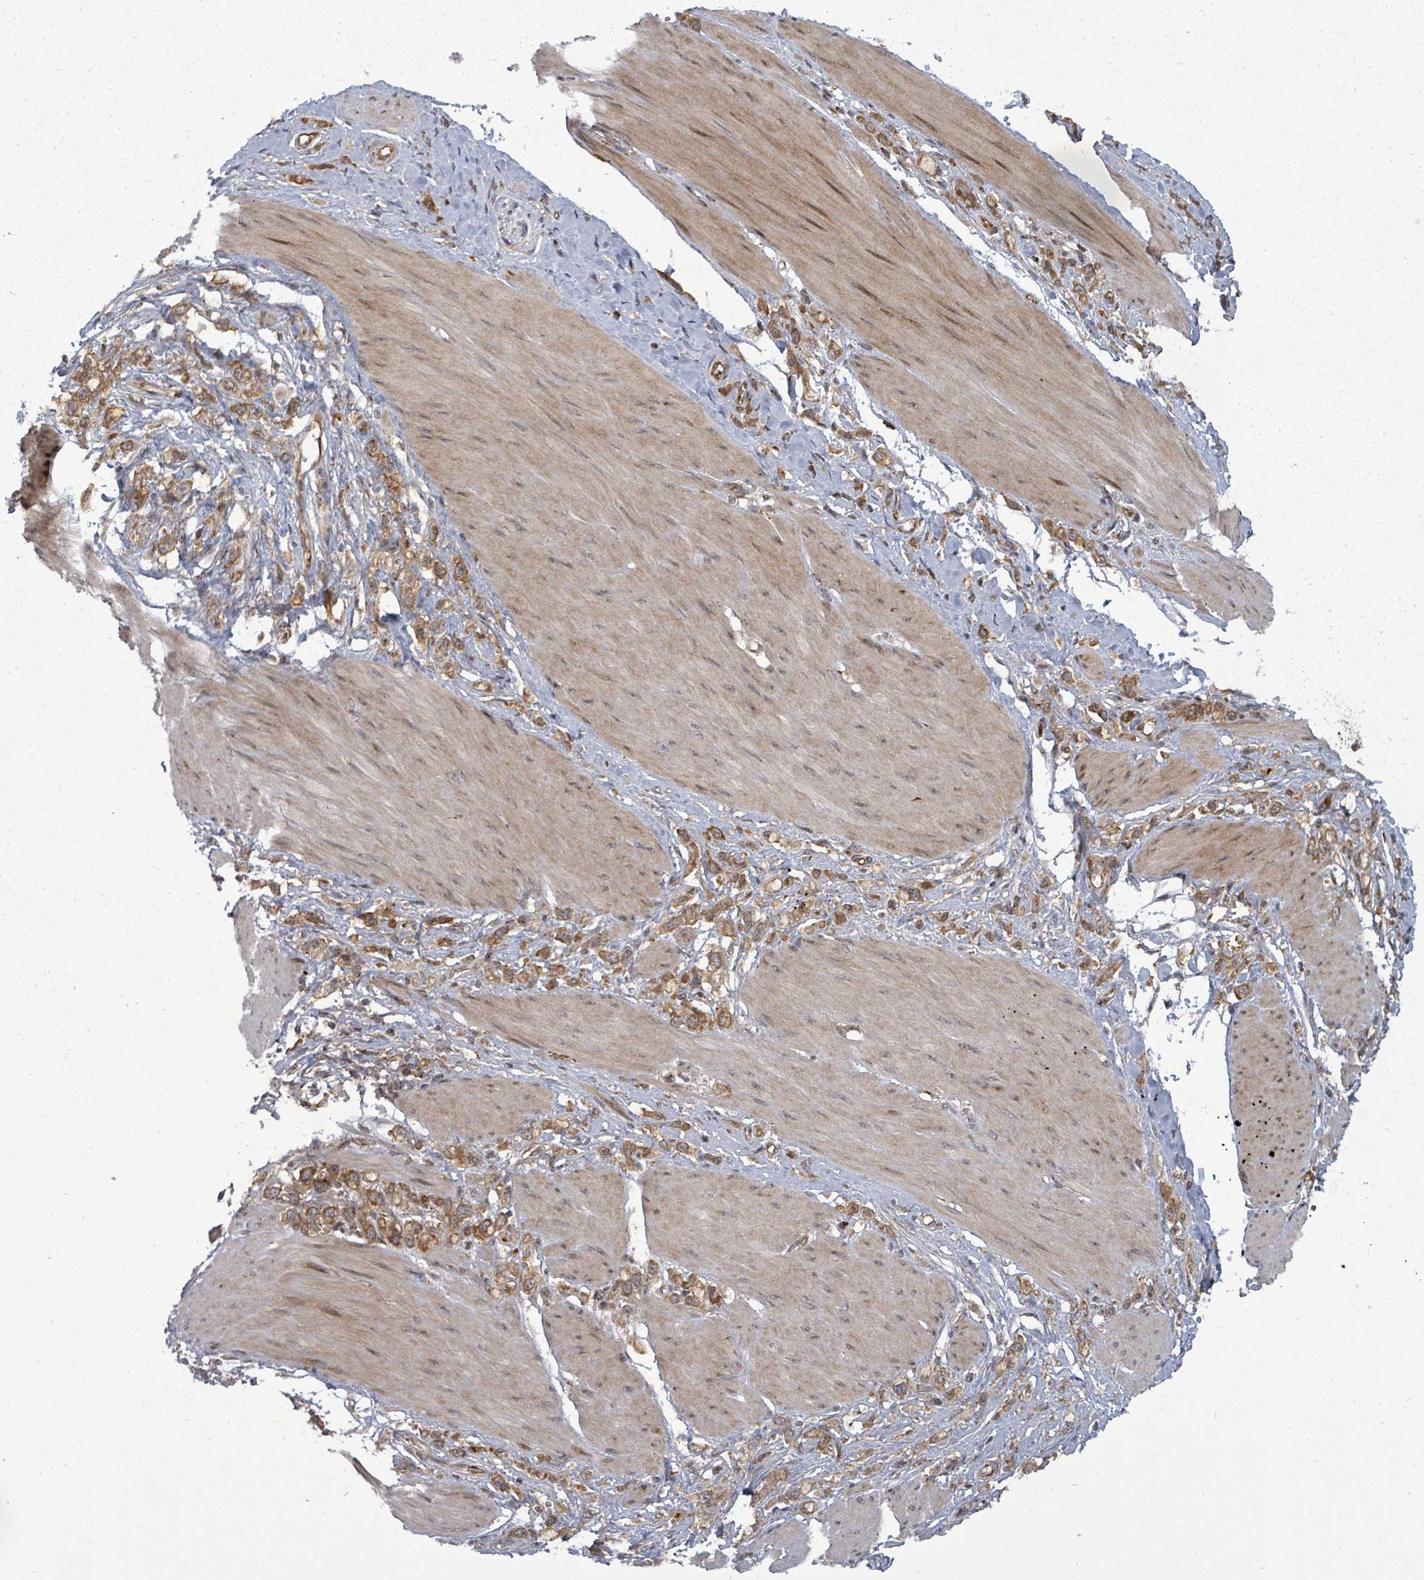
{"staining": {"intensity": "moderate", "quantity": ">75%", "location": "cytoplasmic/membranous"}, "tissue": "stomach cancer", "cell_type": "Tumor cells", "image_type": "cancer", "snomed": [{"axis": "morphology", "description": "Adenocarcinoma, NOS"}, {"axis": "topography", "description": "Stomach"}], "caption": "Human adenocarcinoma (stomach) stained with a protein marker demonstrates moderate staining in tumor cells.", "gene": "EIF3C", "patient": {"sex": "female", "age": 65}}